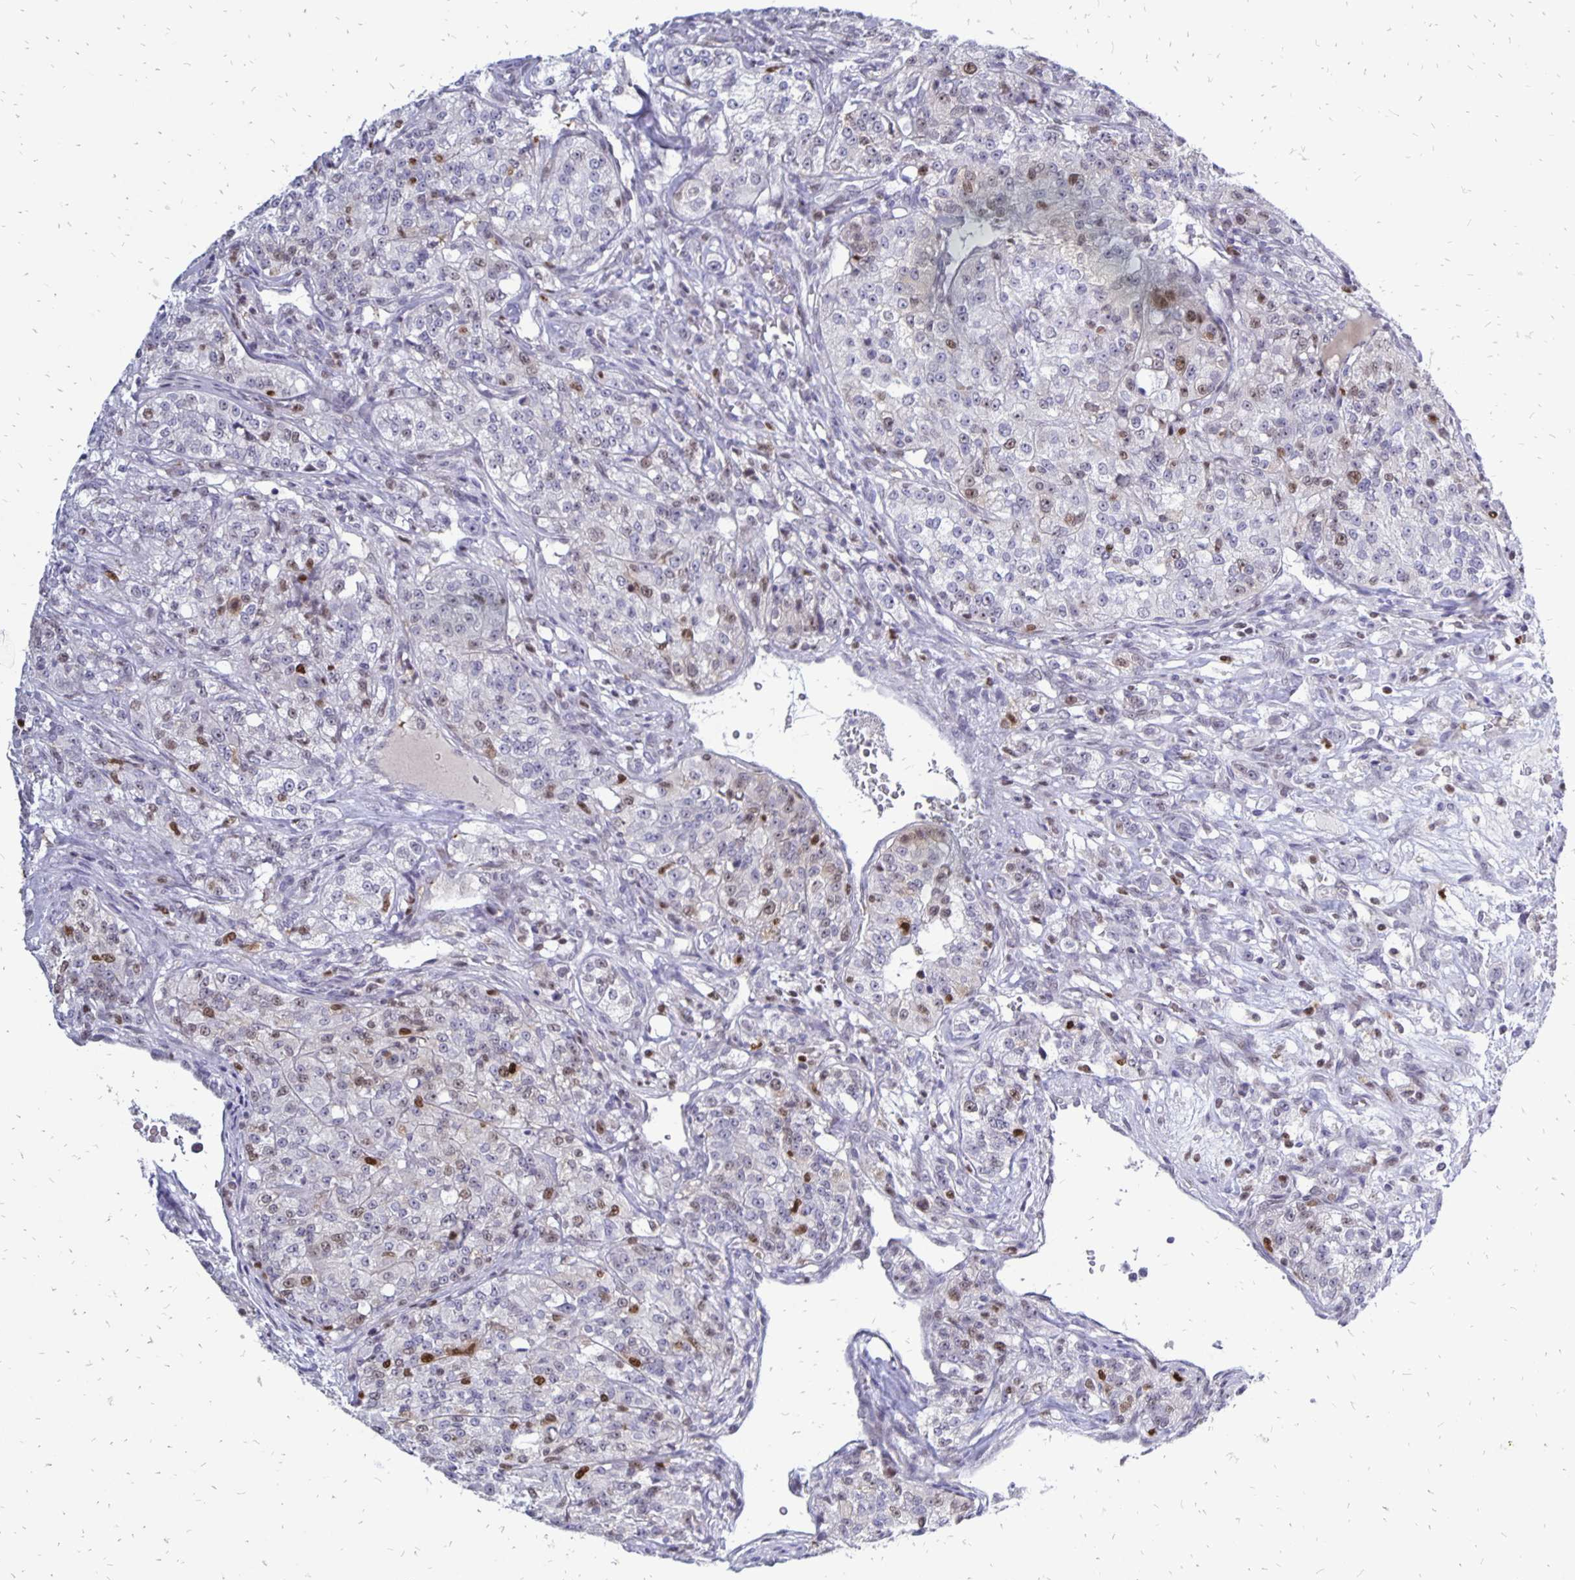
{"staining": {"intensity": "moderate", "quantity": "<25%", "location": "nuclear"}, "tissue": "renal cancer", "cell_type": "Tumor cells", "image_type": "cancer", "snomed": [{"axis": "morphology", "description": "Adenocarcinoma, NOS"}, {"axis": "topography", "description": "Kidney"}], "caption": "Immunohistochemical staining of human renal cancer demonstrates low levels of moderate nuclear staining in about <25% of tumor cells.", "gene": "DCK", "patient": {"sex": "female", "age": 63}}